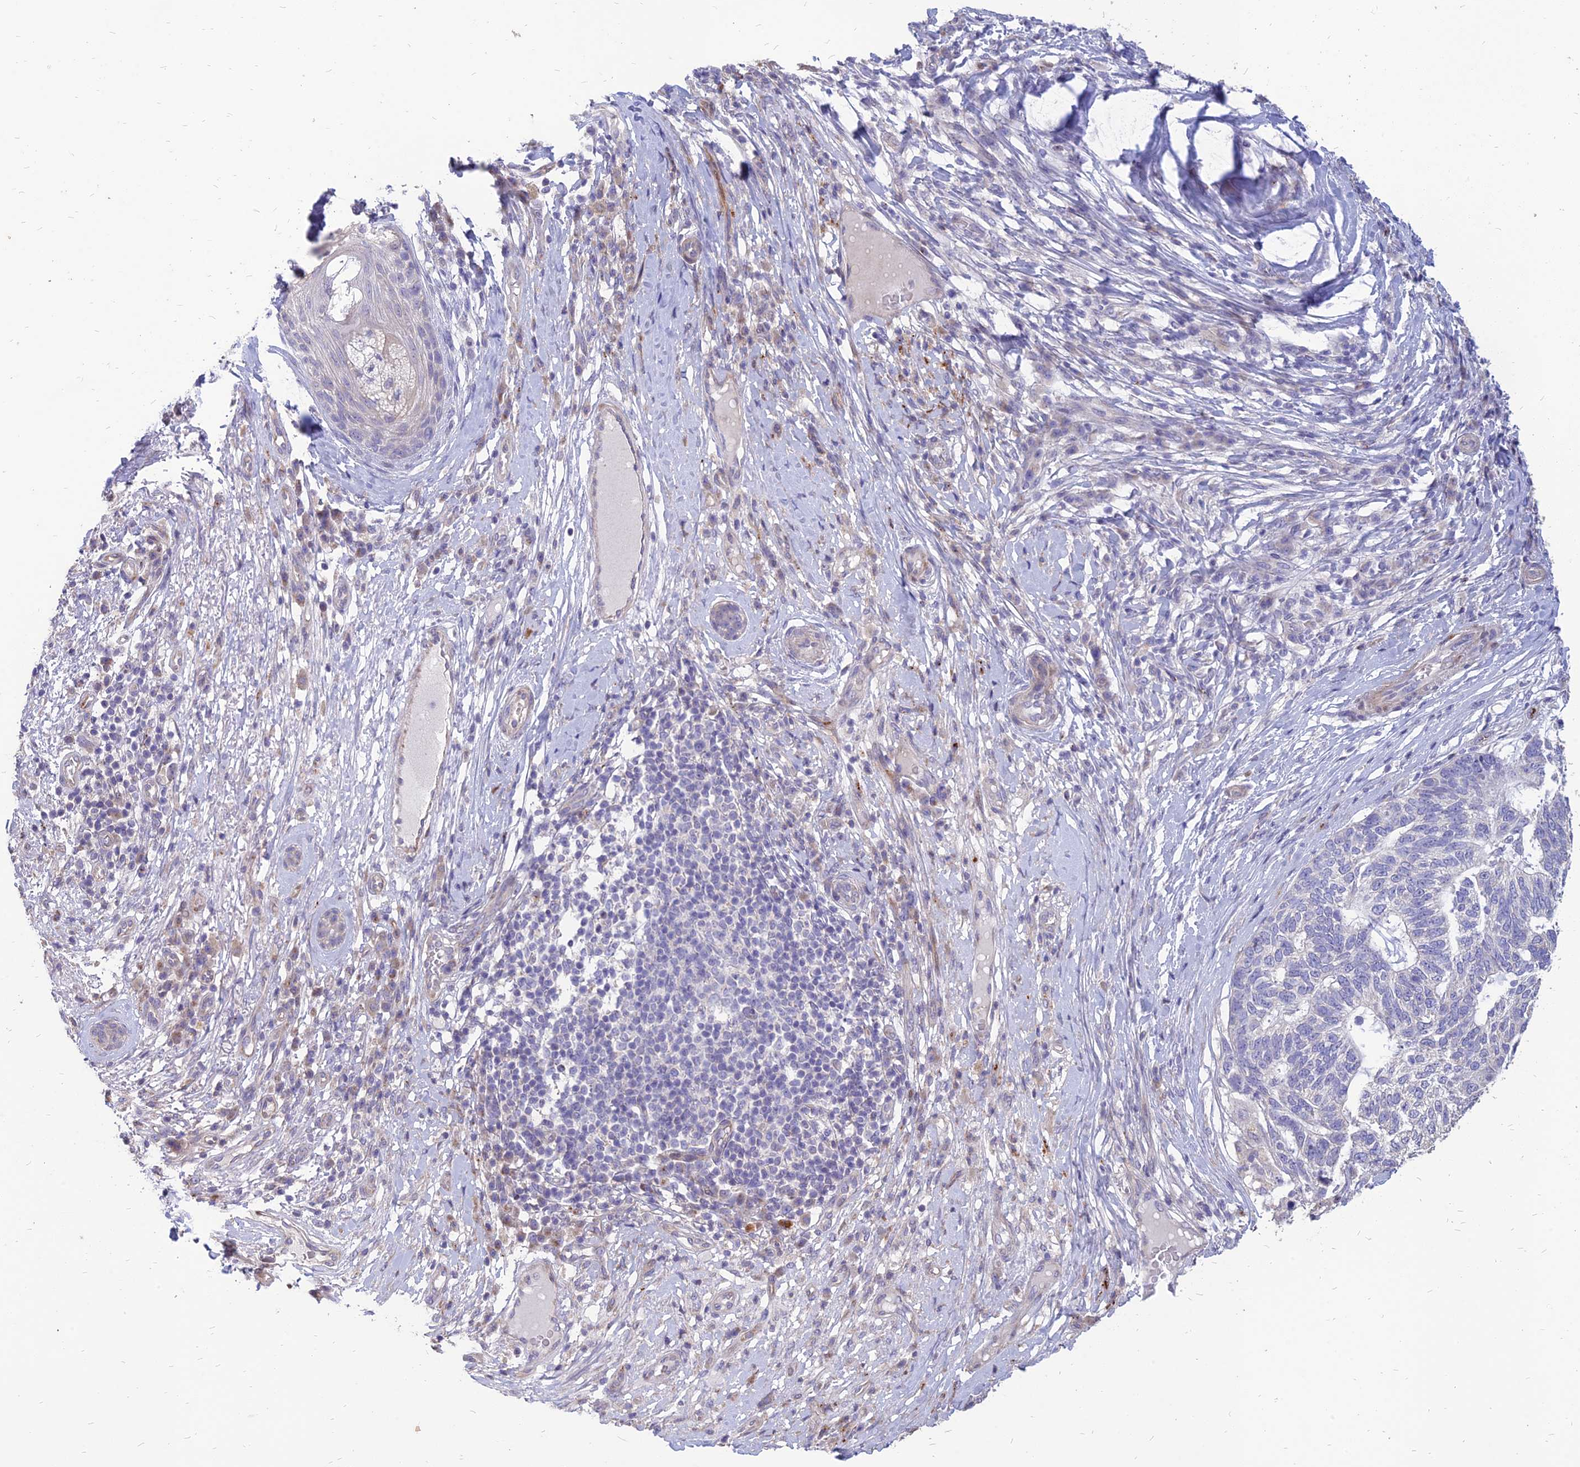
{"staining": {"intensity": "negative", "quantity": "none", "location": "none"}, "tissue": "skin cancer", "cell_type": "Tumor cells", "image_type": "cancer", "snomed": [{"axis": "morphology", "description": "Basal cell carcinoma"}, {"axis": "topography", "description": "Skin"}], "caption": "Tumor cells are negative for protein expression in human basal cell carcinoma (skin). (DAB (3,3'-diaminobenzidine) immunohistochemistry with hematoxylin counter stain).", "gene": "ST3GAL6", "patient": {"sex": "female", "age": 65}}